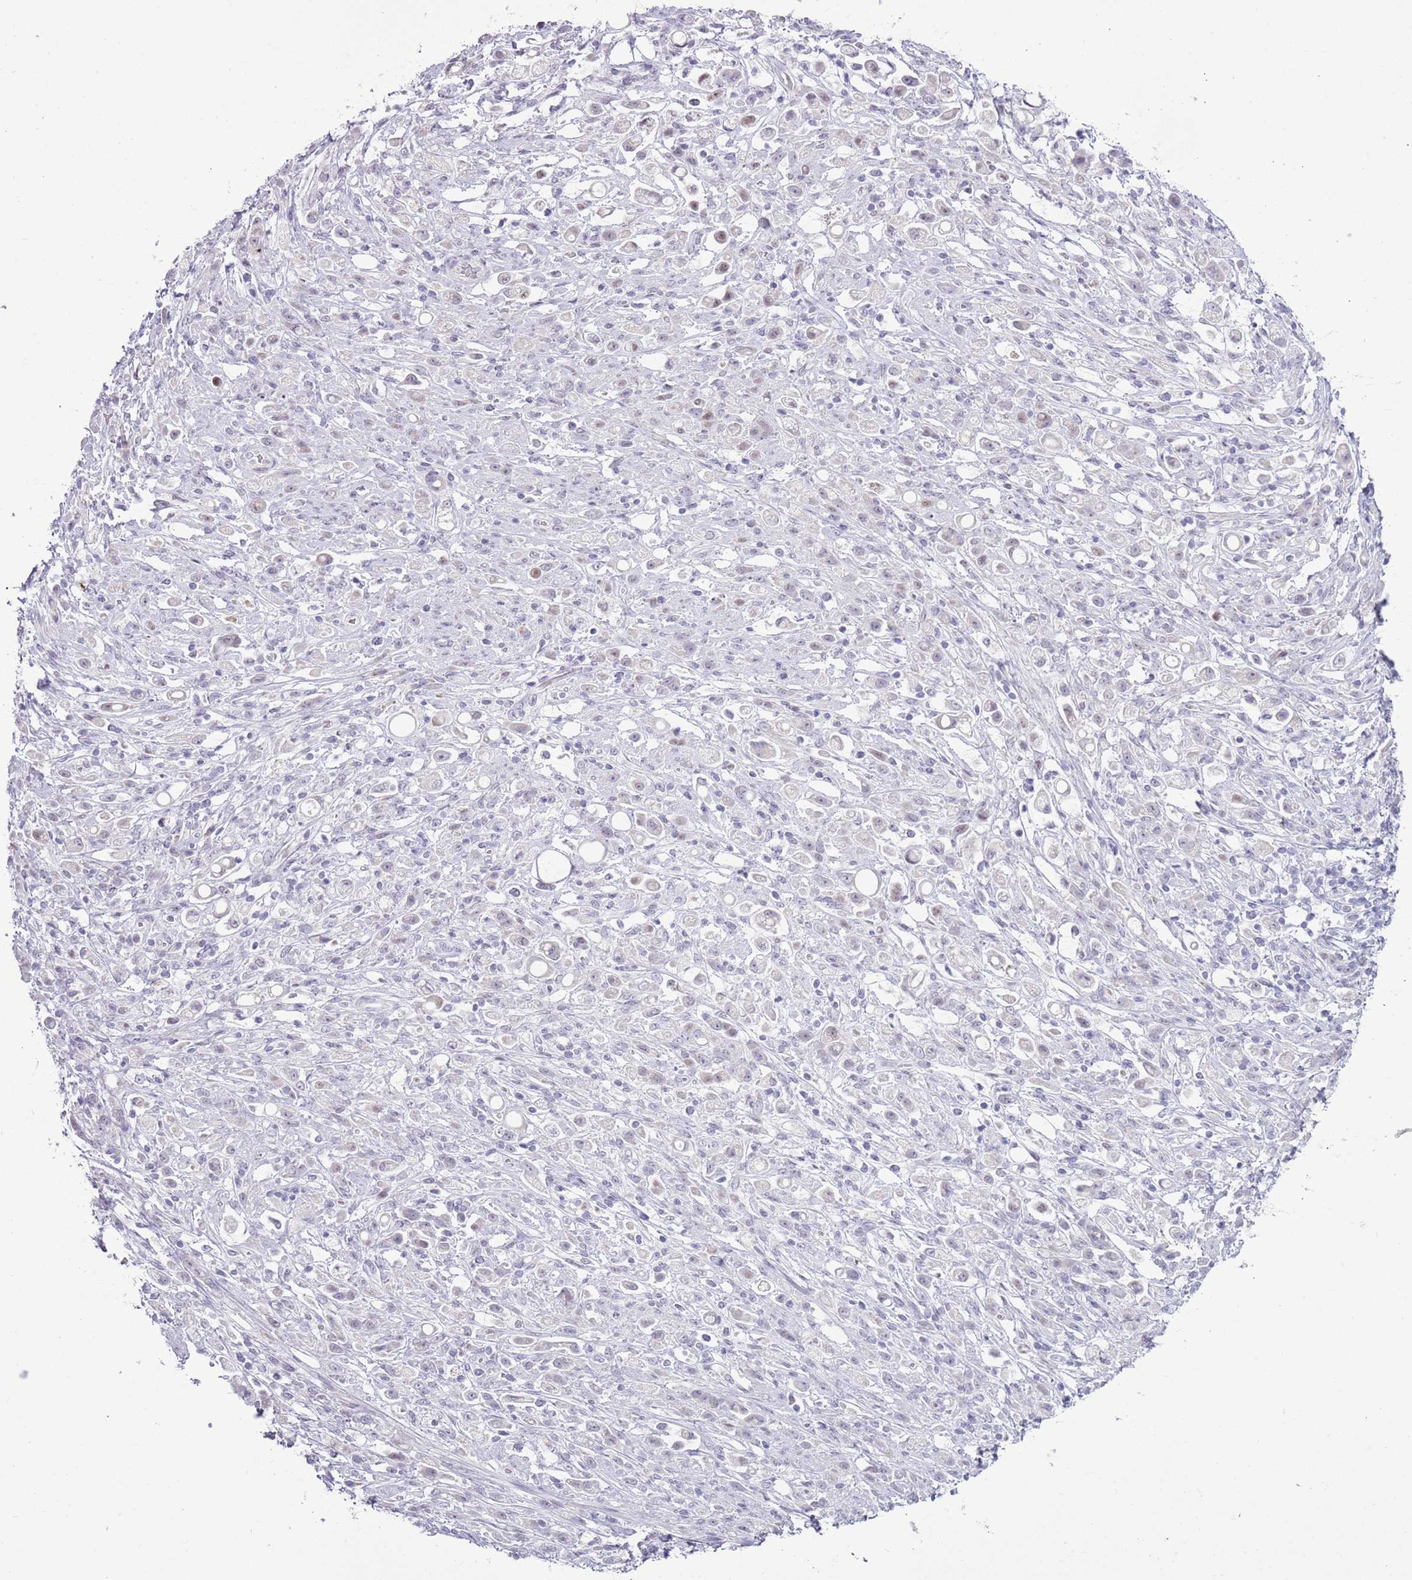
{"staining": {"intensity": "negative", "quantity": "none", "location": "none"}, "tissue": "stomach cancer", "cell_type": "Tumor cells", "image_type": "cancer", "snomed": [{"axis": "morphology", "description": "Adenocarcinoma, NOS"}, {"axis": "topography", "description": "Stomach"}], "caption": "Protein analysis of stomach cancer exhibits no significant expression in tumor cells.", "gene": "RPL3L", "patient": {"sex": "female", "age": 60}}